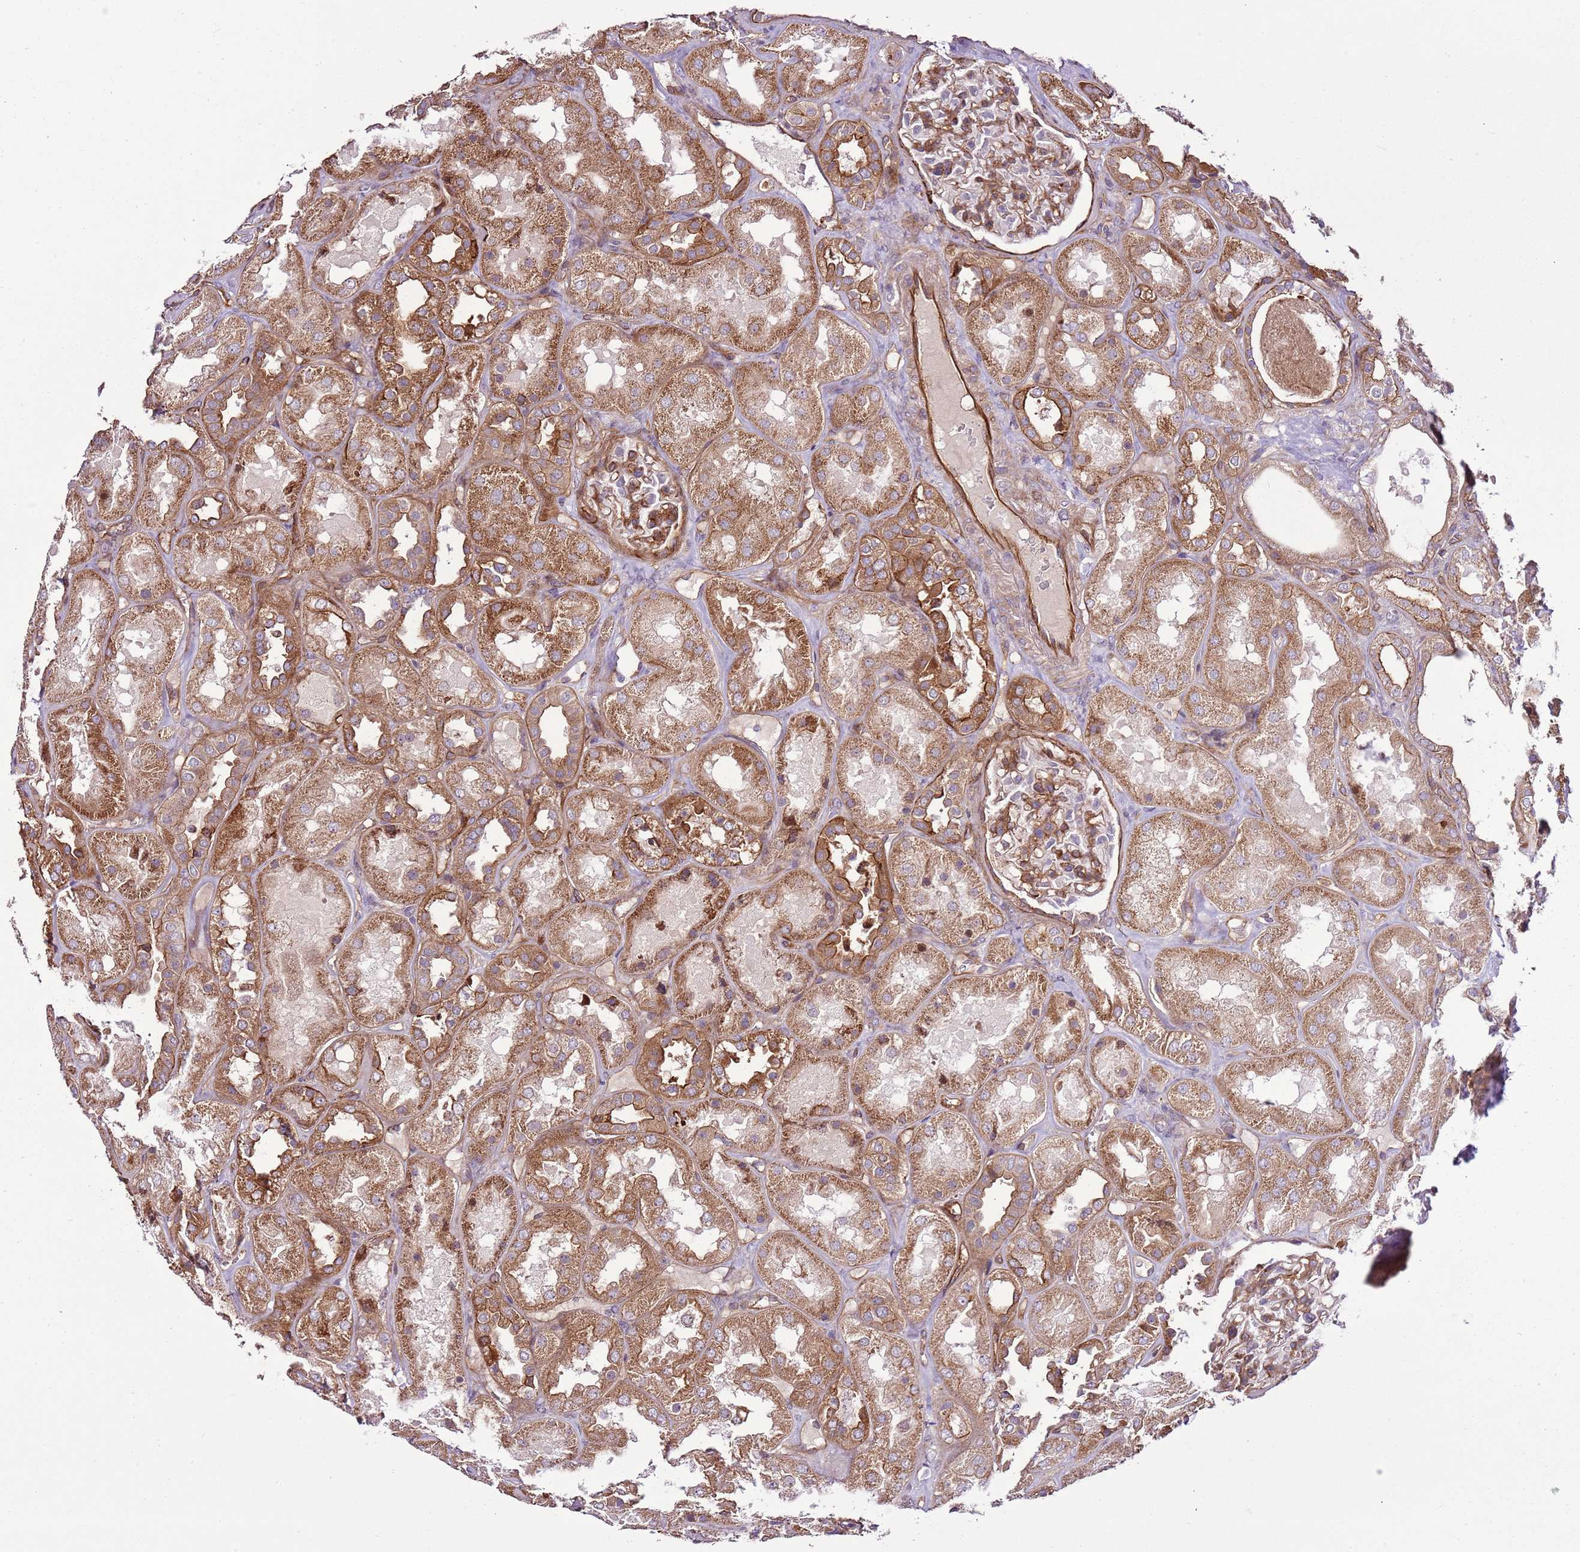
{"staining": {"intensity": "moderate", "quantity": "25%-75%", "location": "cytoplasmic/membranous"}, "tissue": "kidney", "cell_type": "Cells in glomeruli", "image_type": "normal", "snomed": [{"axis": "morphology", "description": "Normal tissue, NOS"}, {"axis": "topography", "description": "Kidney"}], "caption": "Moderate cytoplasmic/membranous protein expression is present in about 25%-75% of cells in glomeruli in kidney.", "gene": "ZNF827", "patient": {"sex": "male", "age": 70}}